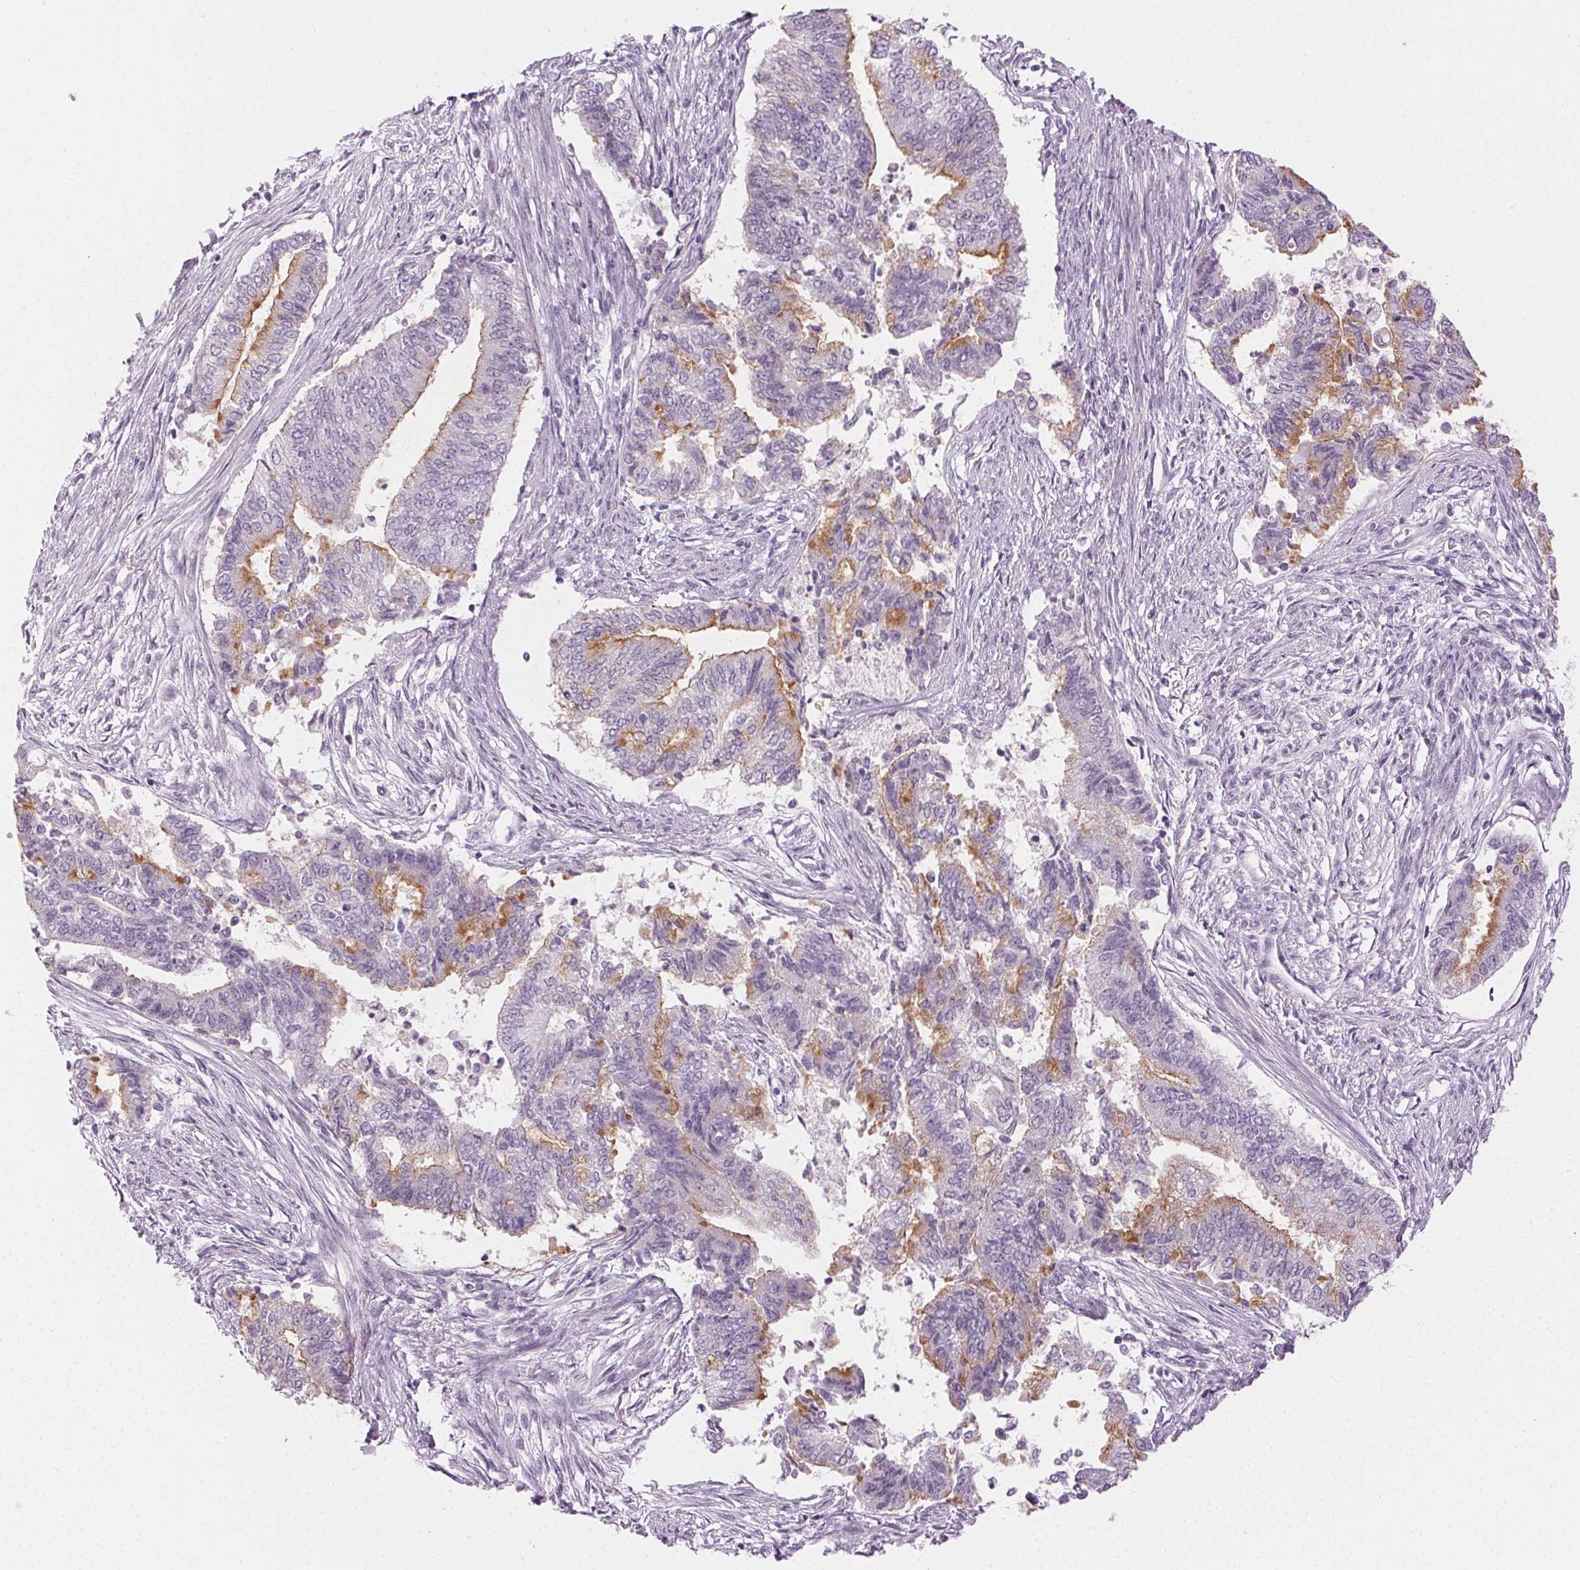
{"staining": {"intensity": "moderate", "quantity": "25%-75%", "location": "cytoplasmic/membranous"}, "tissue": "endometrial cancer", "cell_type": "Tumor cells", "image_type": "cancer", "snomed": [{"axis": "morphology", "description": "Adenocarcinoma, NOS"}, {"axis": "topography", "description": "Endometrium"}], "caption": "Moderate cytoplasmic/membranous positivity is present in approximately 25%-75% of tumor cells in adenocarcinoma (endometrial).", "gene": "AIF1L", "patient": {"sex": "female", "age": 65}}